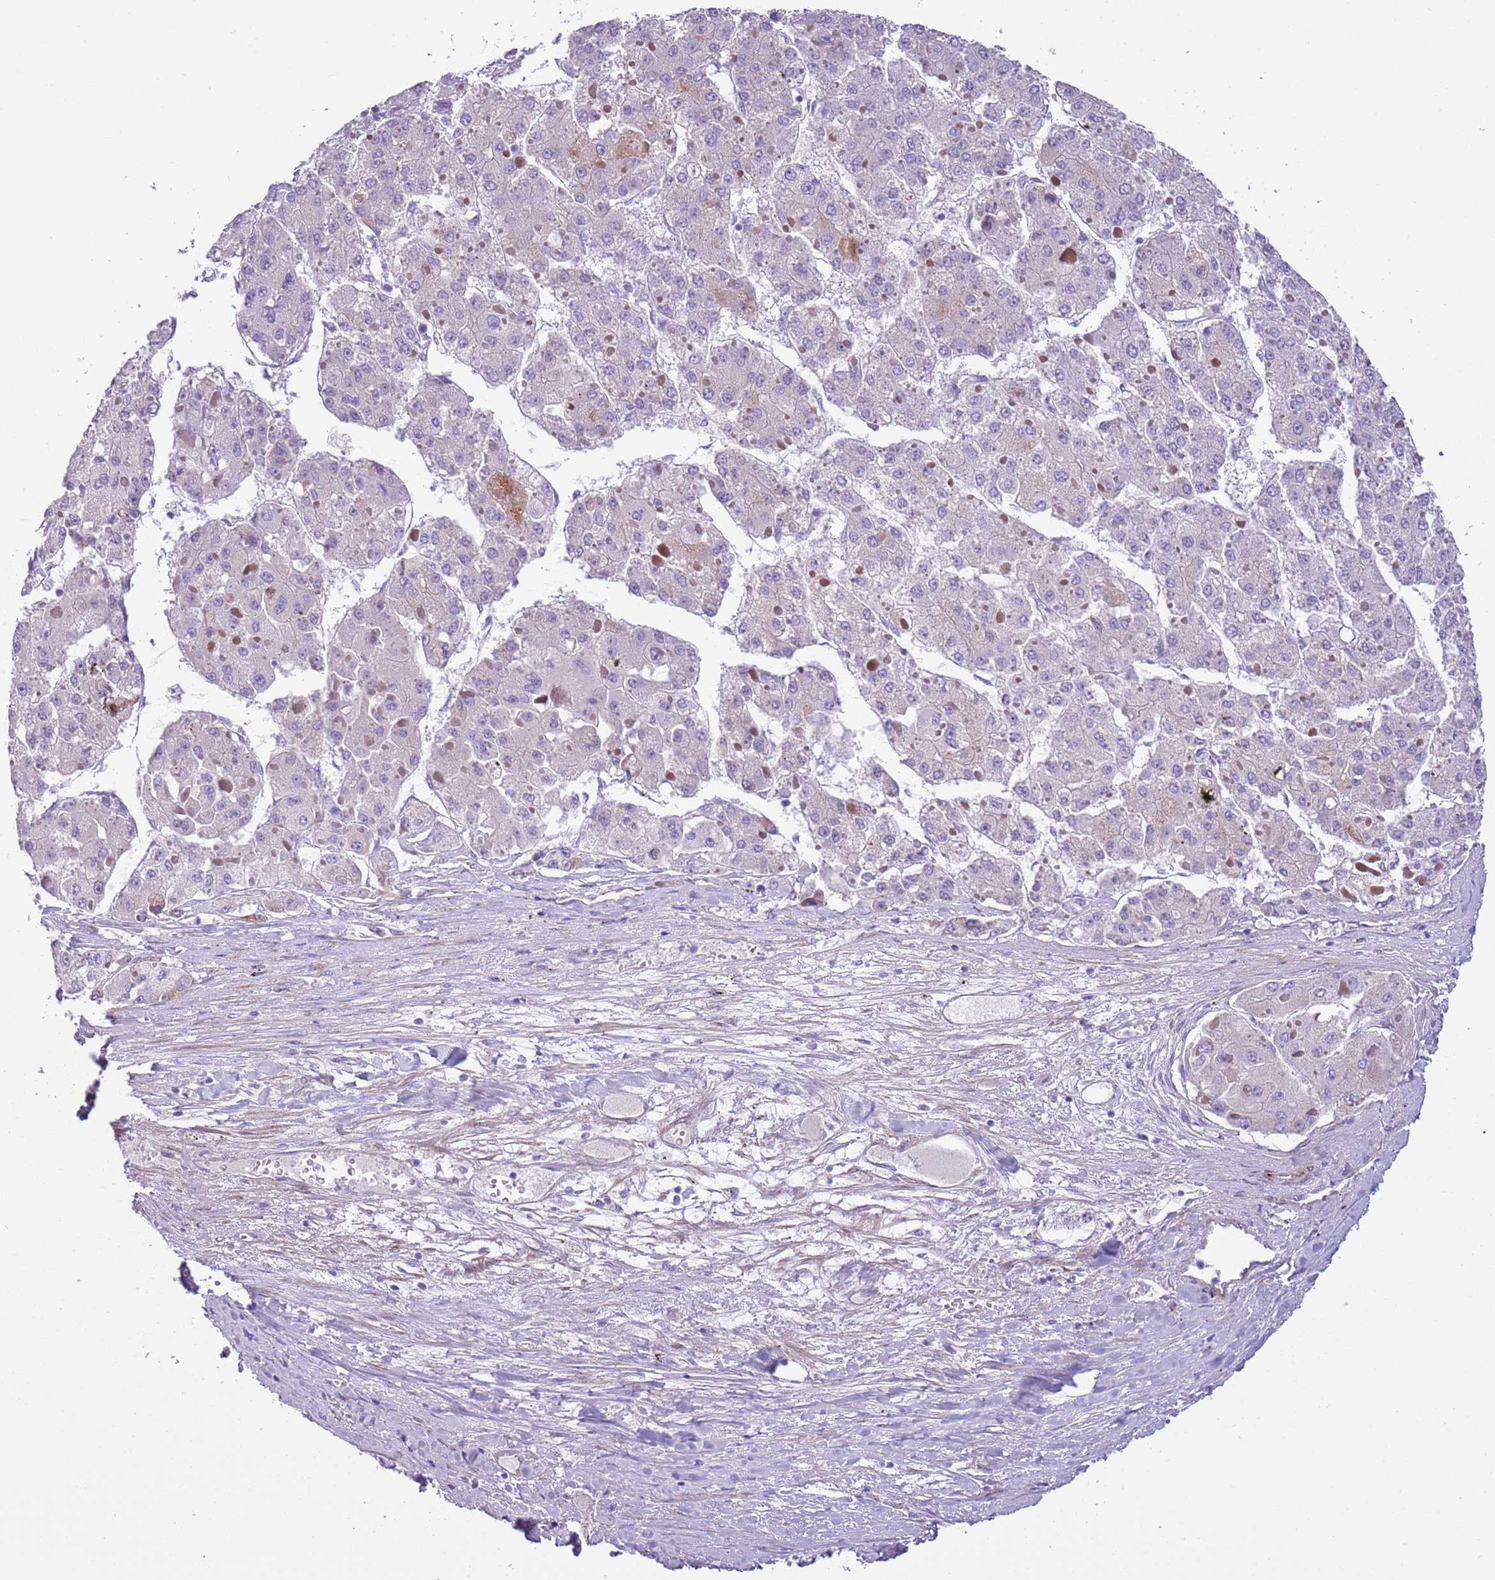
{"staining": {"intensity": "negative", "quantity": "none", "location": "none"}, "tissue": "liver cancer", "cell_type": "Tumor cells", "image_type": "cancer", "snomed": [{"axis": "morphology", "description": "Carcinoma, Hepatocellular, NOS"}, {"axis": "topography", "description": "Liver"}], "caption": "Liver cancer was stained to show a protein in brown. There is no significant positivity in tumor cells.", "gene": "MRPL32", "patient": {"sex": "female", "age": 73}}